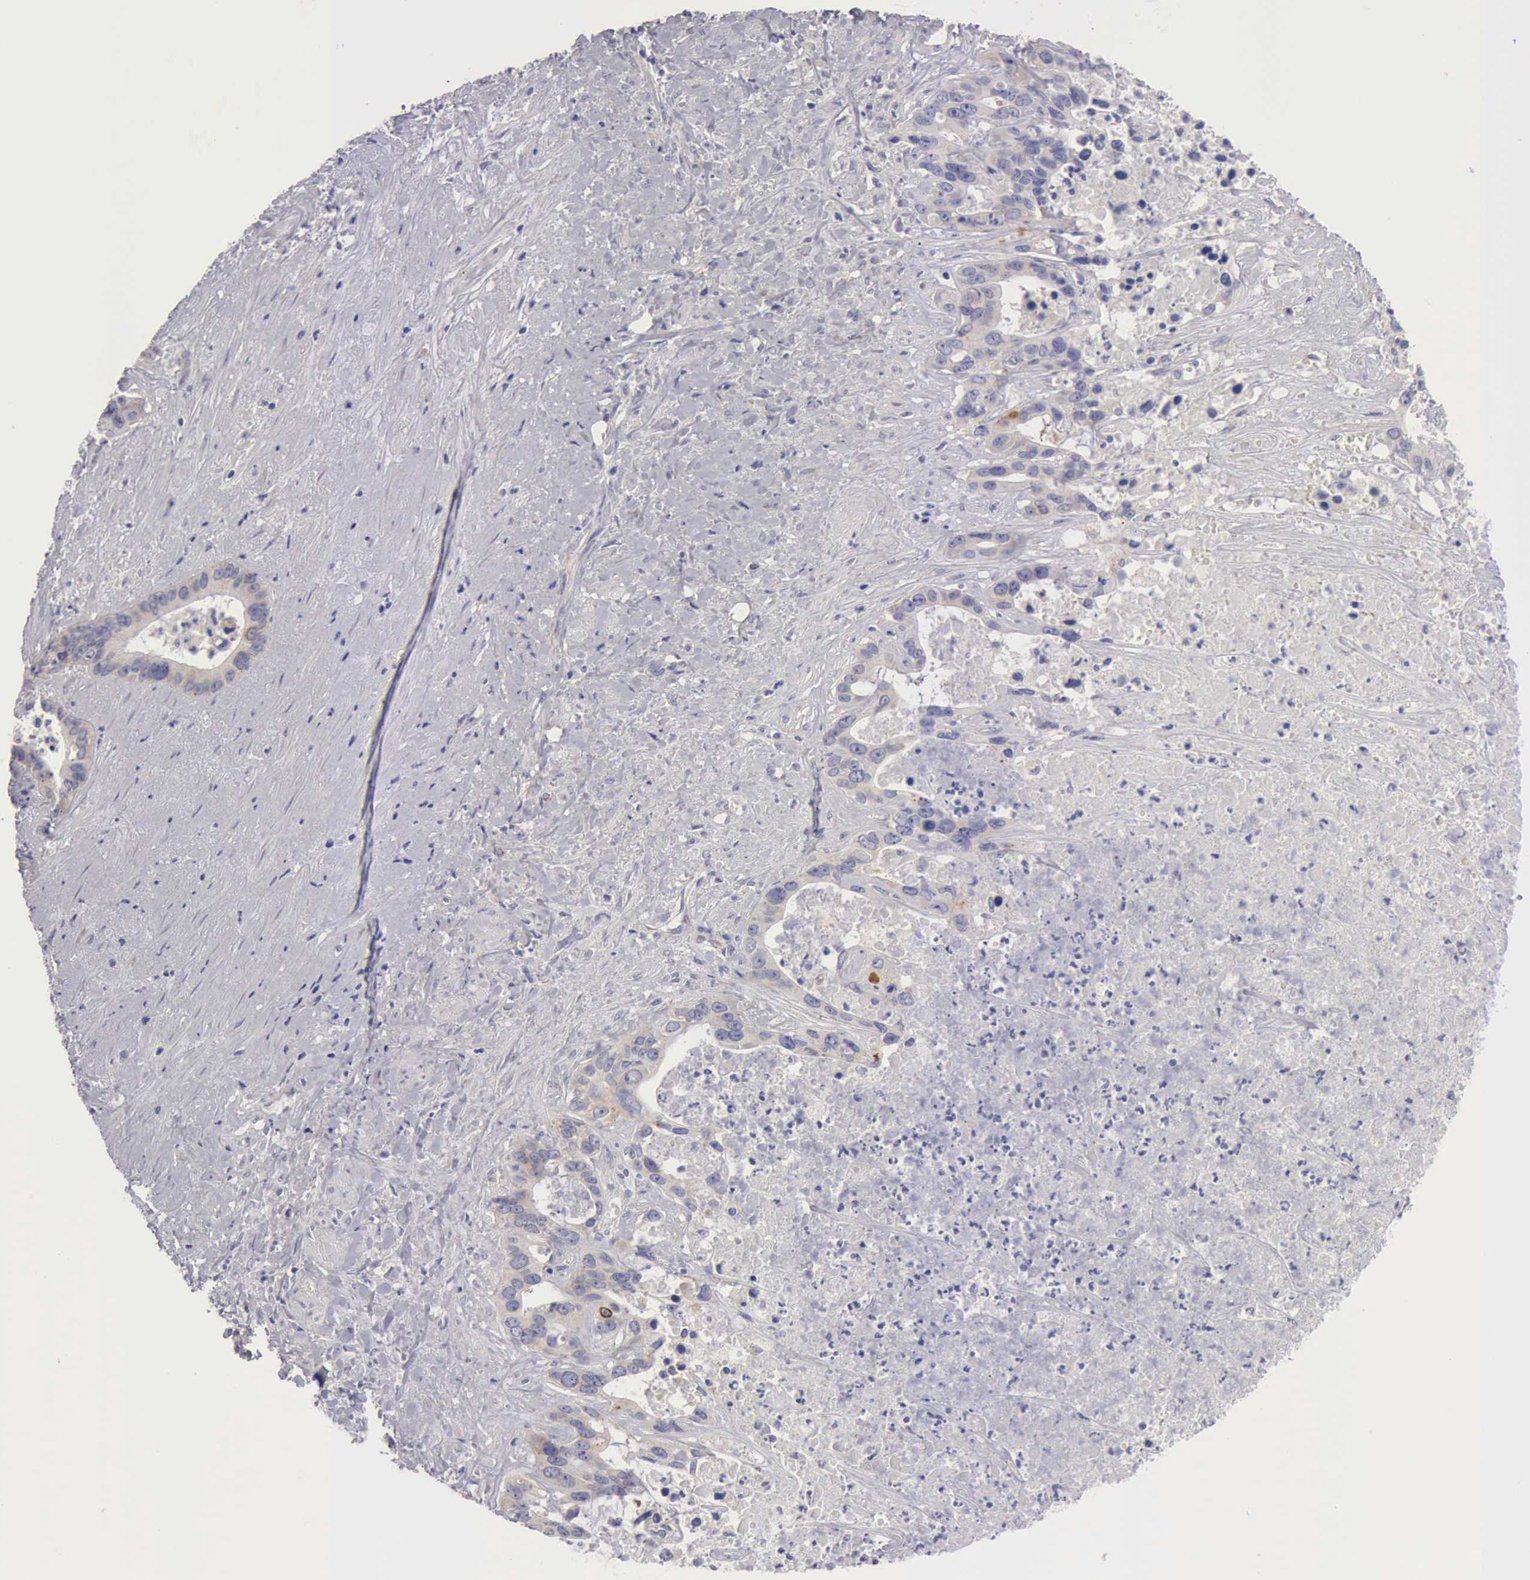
{"staining": {"intensity": "weak", "quantity": "25%-75%", "location": "cytoplasmic/membranous"}, "tissue": "liver cancer", "cell_type": "Tumor cells", "image_type": "cancer", "snomed": [{"axis": "morphology", "description": "Cholangiocarcinoma"}, {"axis": "topography", "description": "Liver"}], "caption": "This is a photomicrograph of immunohistochemistry staining of cholangiocarcinoma (liver), which shows weak staining in the cytoplasmic/membranous of tumor cells.", "gene": "APP", "patient": {"sex": "female", "age": 65}}